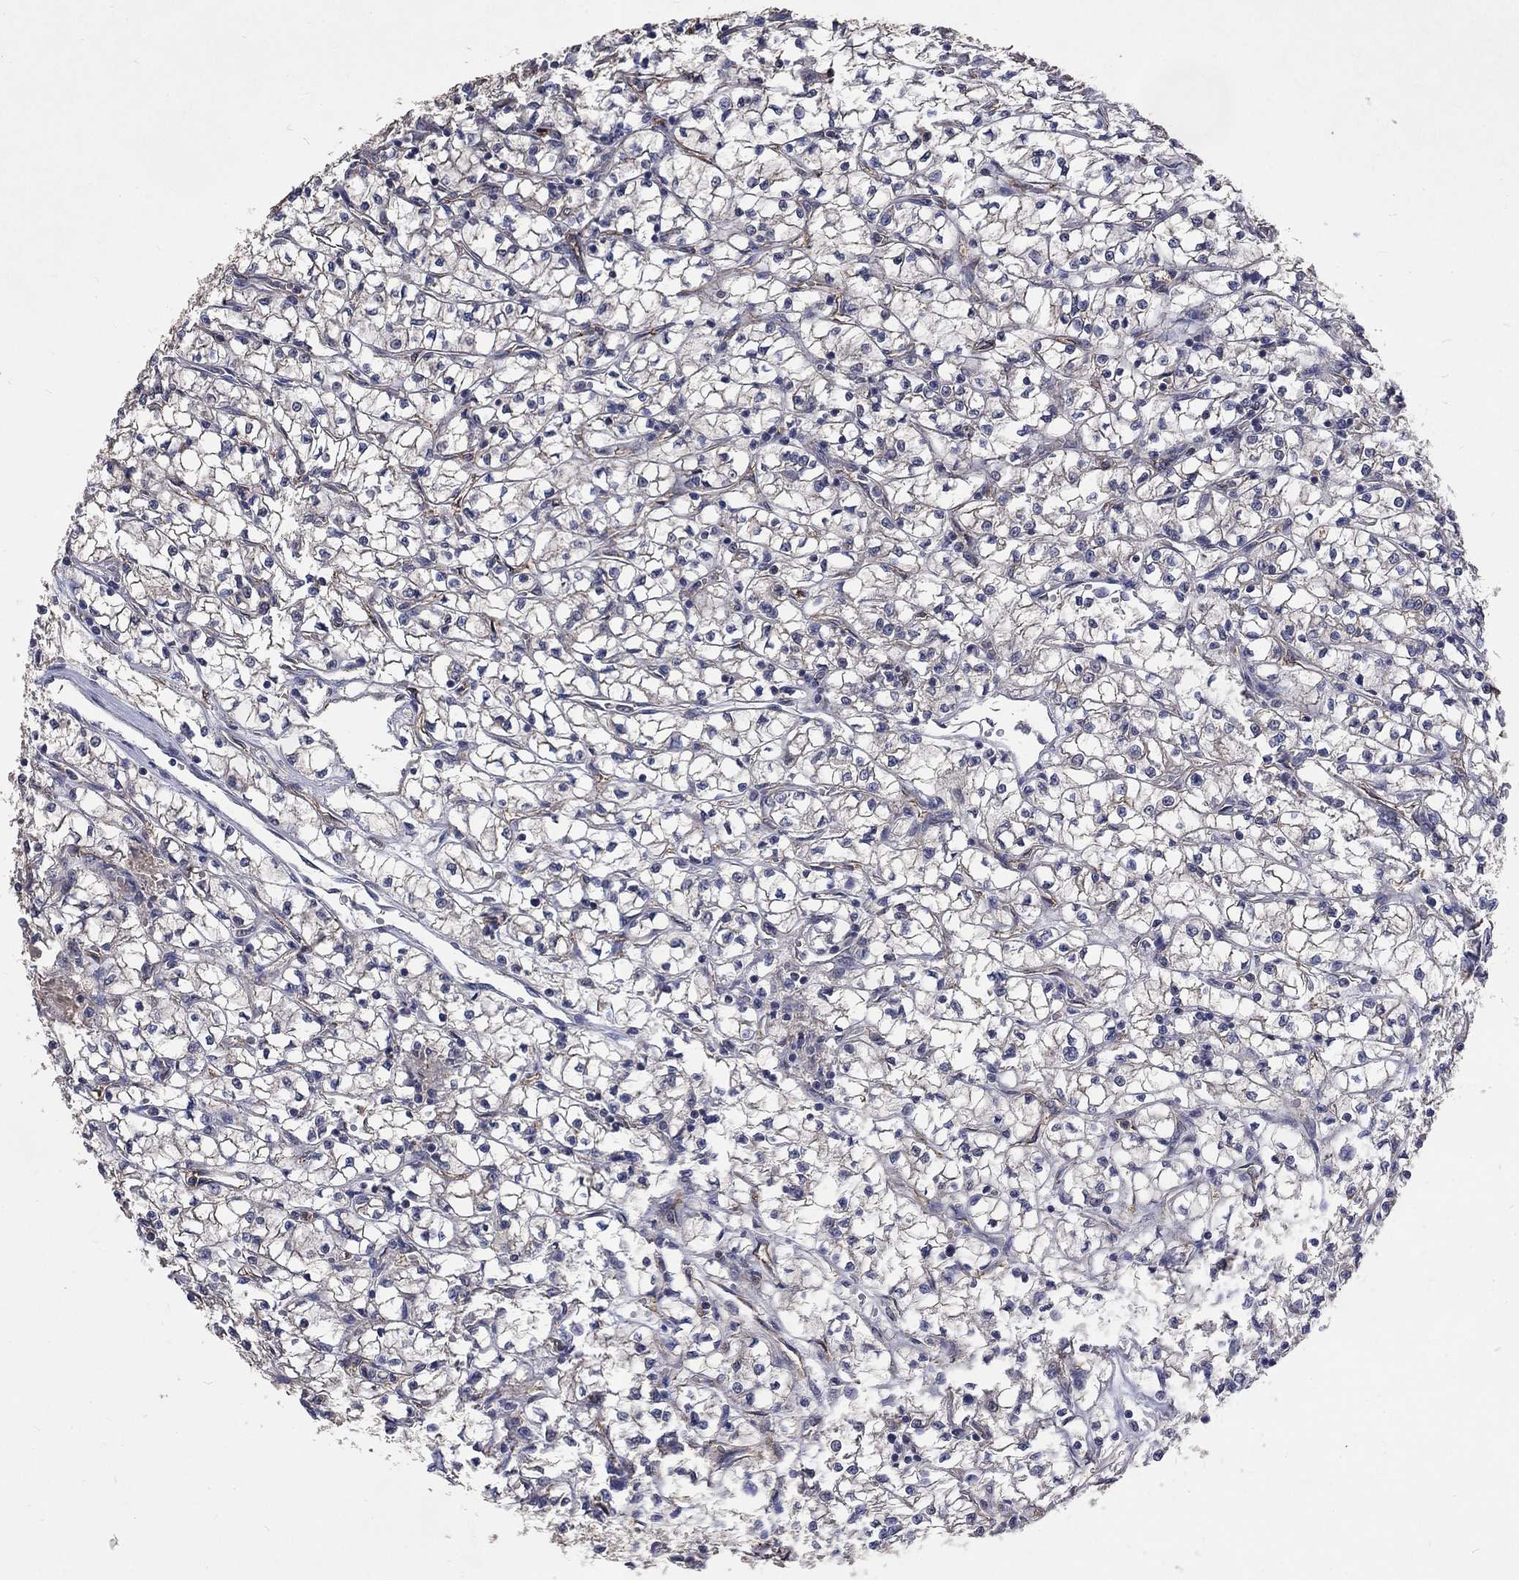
{"staining": {"intensity": "moderate", "quantity": "<25%", "location": "cytoplasmic/membranous"}, "tissue": "renal cancer", "cell_type": "Tumor cells", "image_type": "cancer", "snomed": [{"axis": "morphology", "description": "Adenocarcinoma, NOS"}, {"axis": "topography", "description": "Kidney"}], "caption": "Renal cancer (adenocarcinoma) stained with a protein marker demonstrates moderate staining in tumor cells.", "gene": "CHST5", "patient": {"sex": "female", "age": 64}}